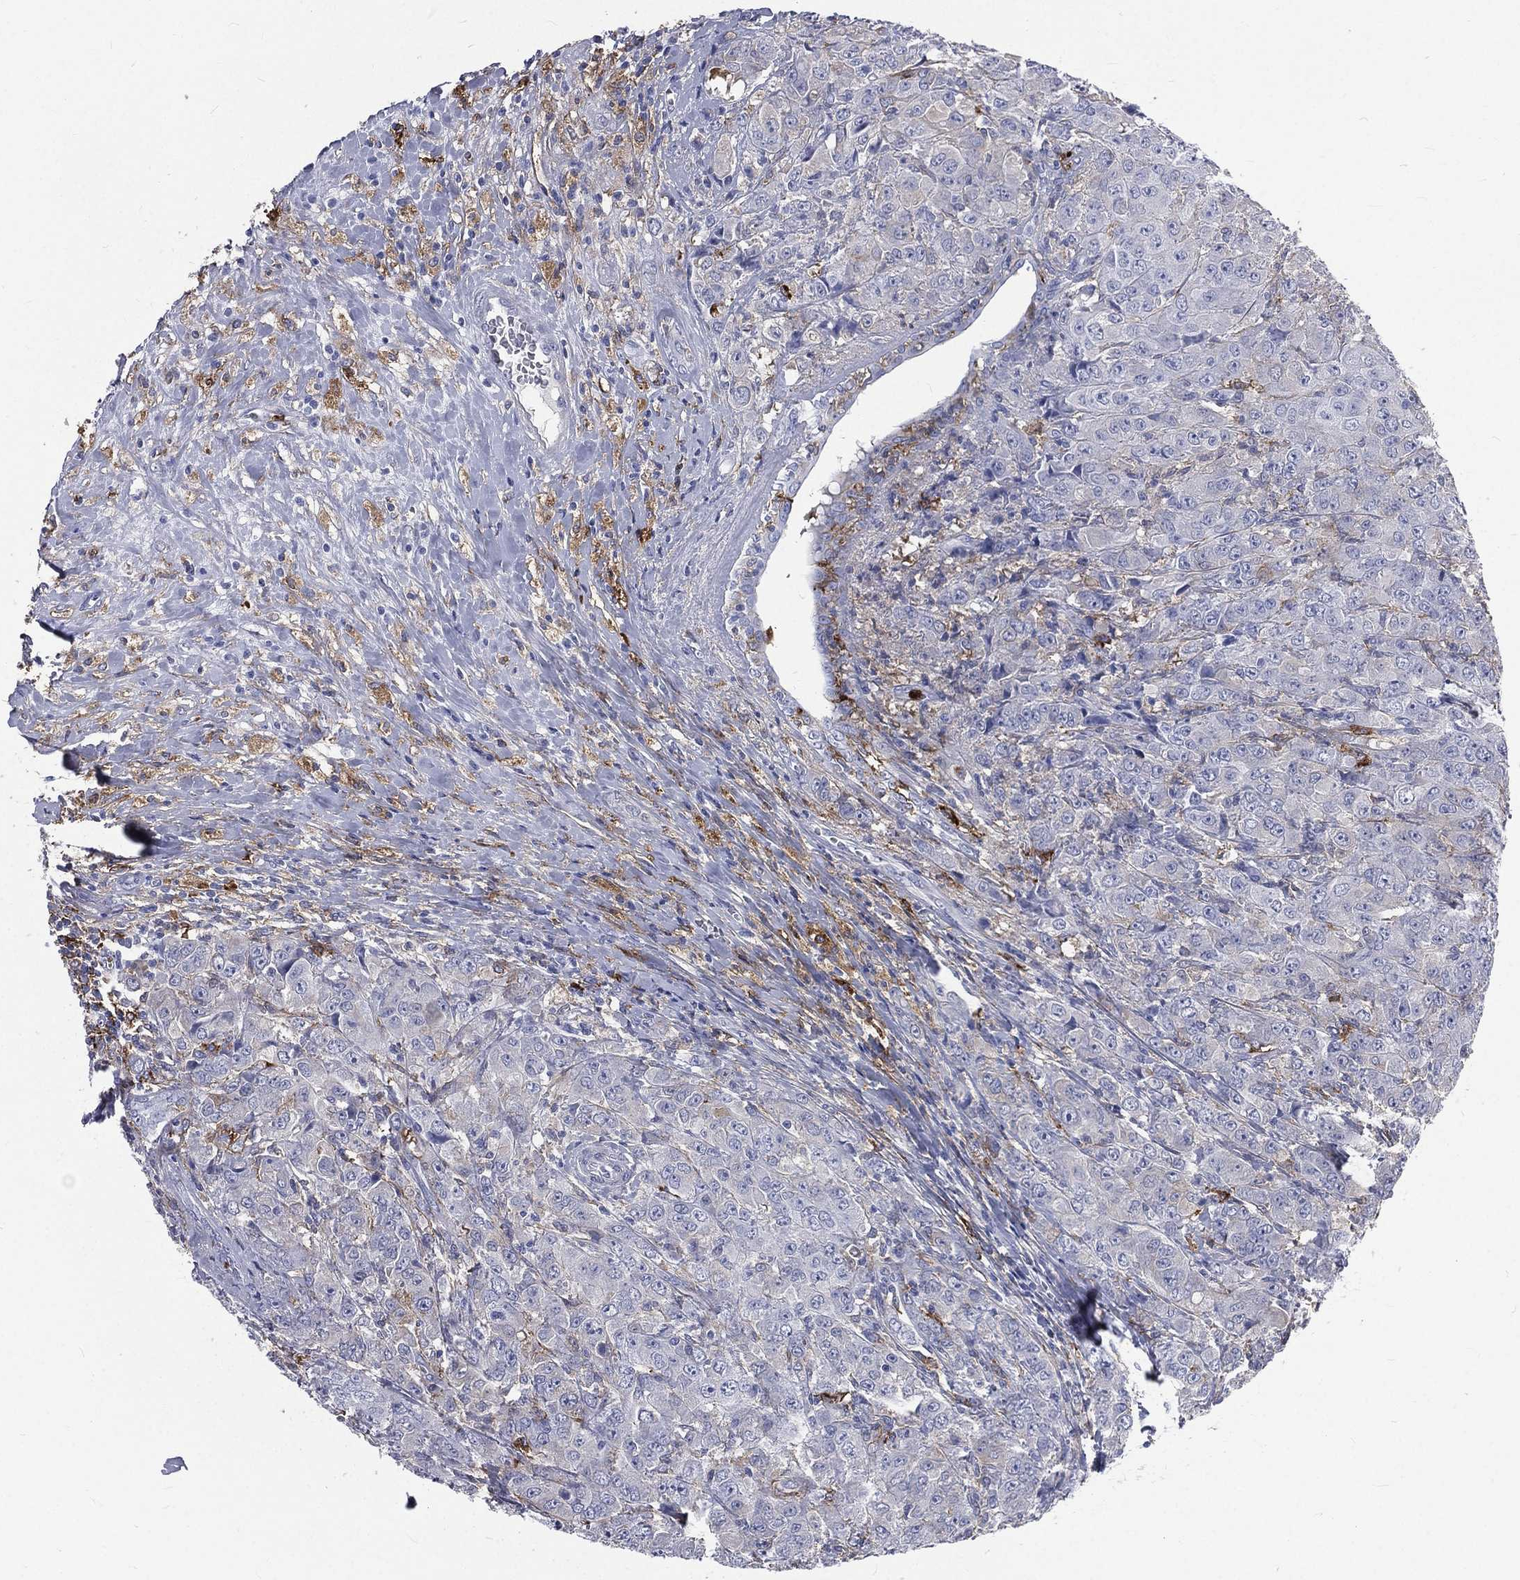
{"staining": {"intensity": "negative", "quantity": "none", "location": "none"}, "tissue": "breast cancer", "cell_type": "Tumor cells", "image_type": "cancer", "snomed": [{"axis": "morphology", "description": "Duct carcinoma"}, {"axis": "topography", "description": "Breast"}], "caption": "Immunohistochemistry histopathology image of neoplastic tissue: intraductal carcinoma (breast) stained with DAB exhibits no significant protein expression in tumor cells.", "gene": "BASP1", "patient": {"sex": "female", "age": 43}}